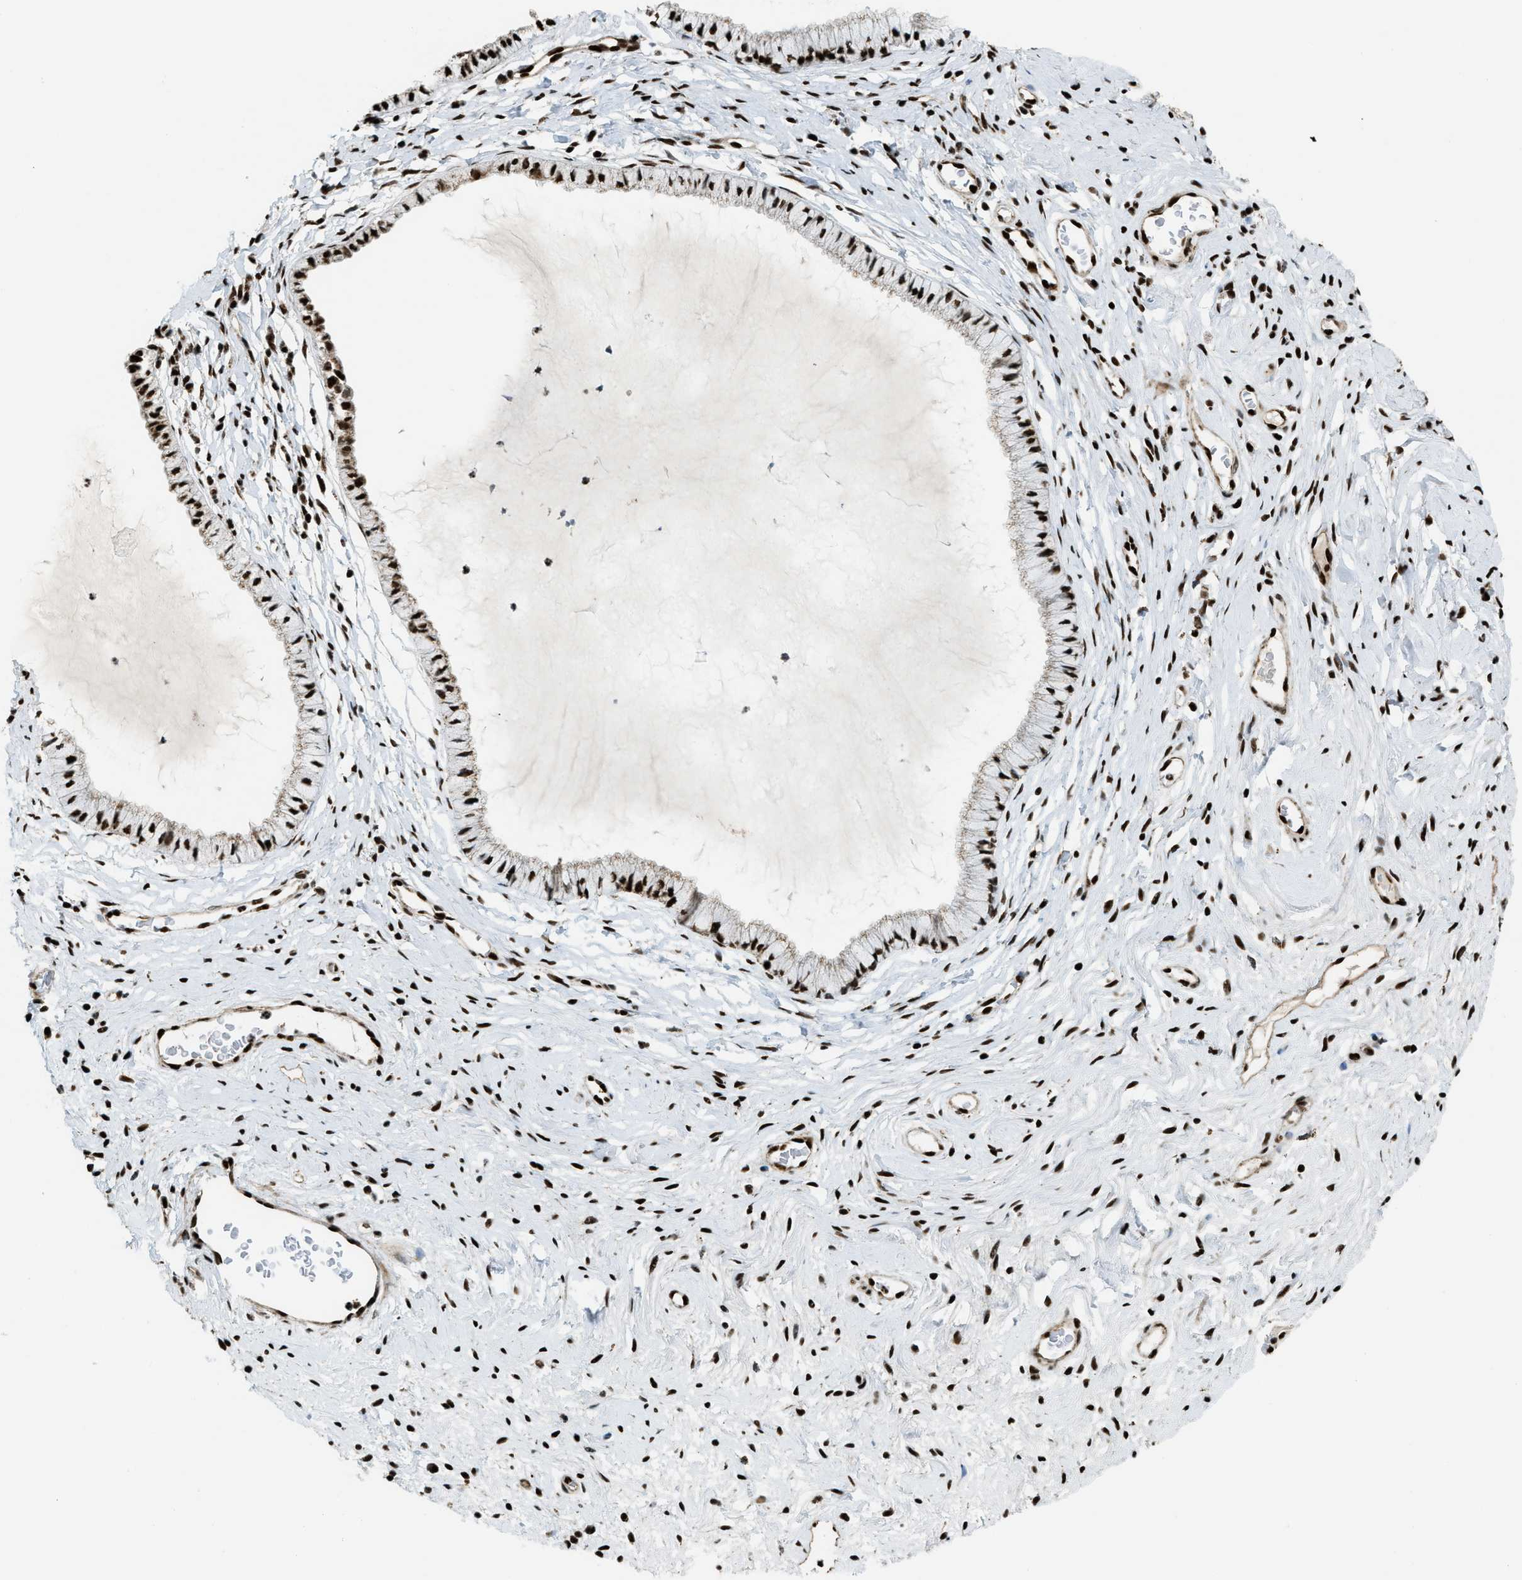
{"staining": {"intensity": "strong", "quantity": ">75%", "location": "nuclear"}, "tissue": "cervix", "cell_type": "Glandular cells", "image_type": "normal", "snomed": [{"axis": "morphology", "description": "Normal tissue, NOS"}, {"axis": "topography", "description": "Cervix"}], "caption": "Protein staining shows strong nuclear expression in approximately >75% of glandular cells in unremarkable cervix.", "gene": "GABPB1", "patient": {"sex": "female", "age": 77}}